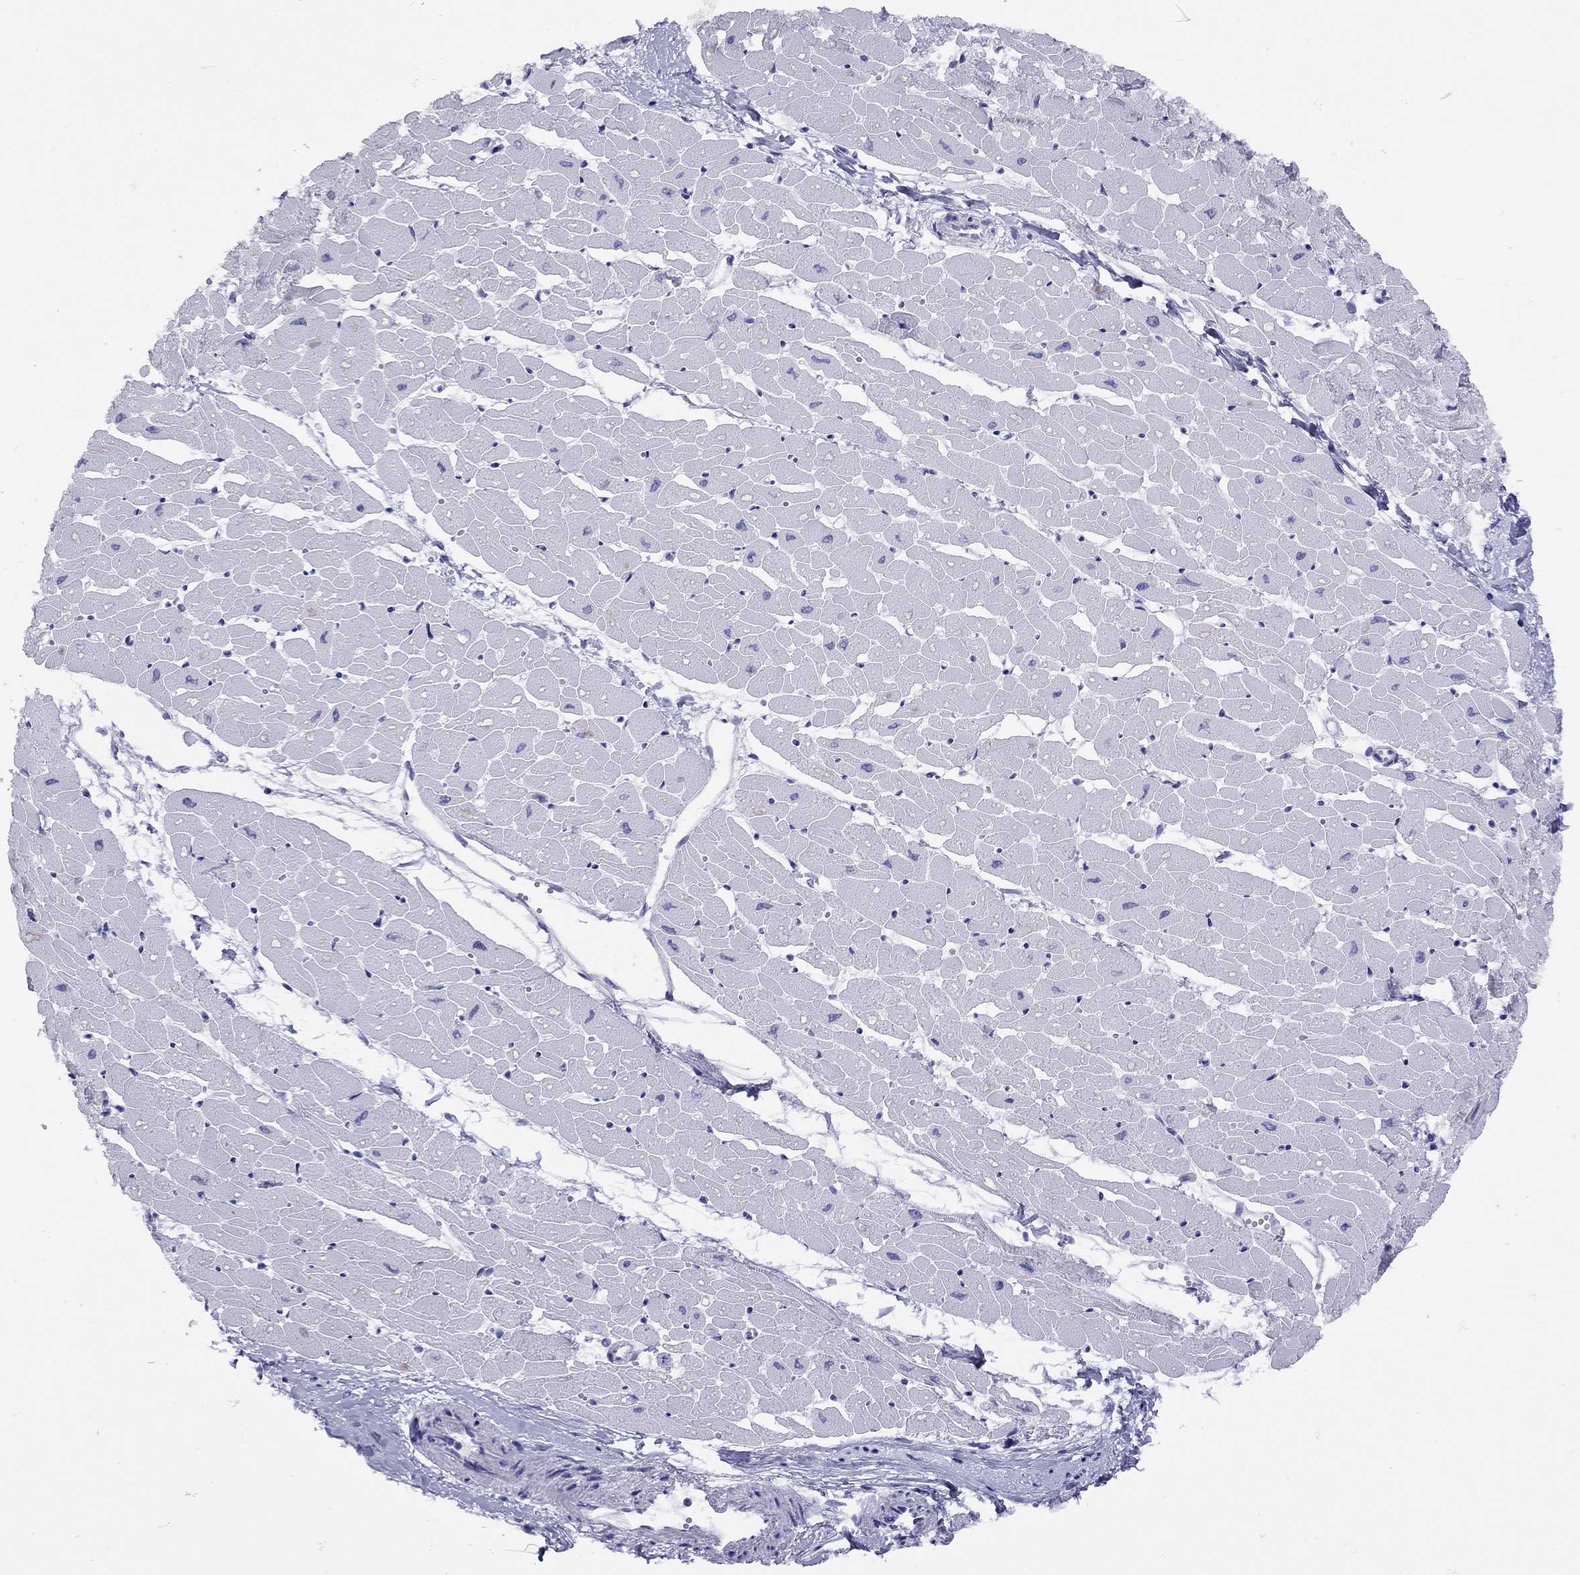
{"staining": {"intensity": "negative", "quantity": "none", "location": "none"}, "tissue": "heart muscle", "cell_type": "Cardiomyocytes", "image_type": "normal", "snomed": [{"axis": "morphology", "description": "Normal tissue, NOS"}, {"axis": "topography", "description": "Heart"}], "caption": "This photomicrograph is of normal heart muscle stained with immunohistochemistry (IHC) to label a protein in brown with the nuclei are counter-stained blue. There is no positivity in cardiomyocytes. Brightfield microscopy of IHC stained with DAB (brown) and hematoxylin (blue), captured at high magnification.", "gene": "LYAR", "patient": {"sex": "male", "age": 57}}